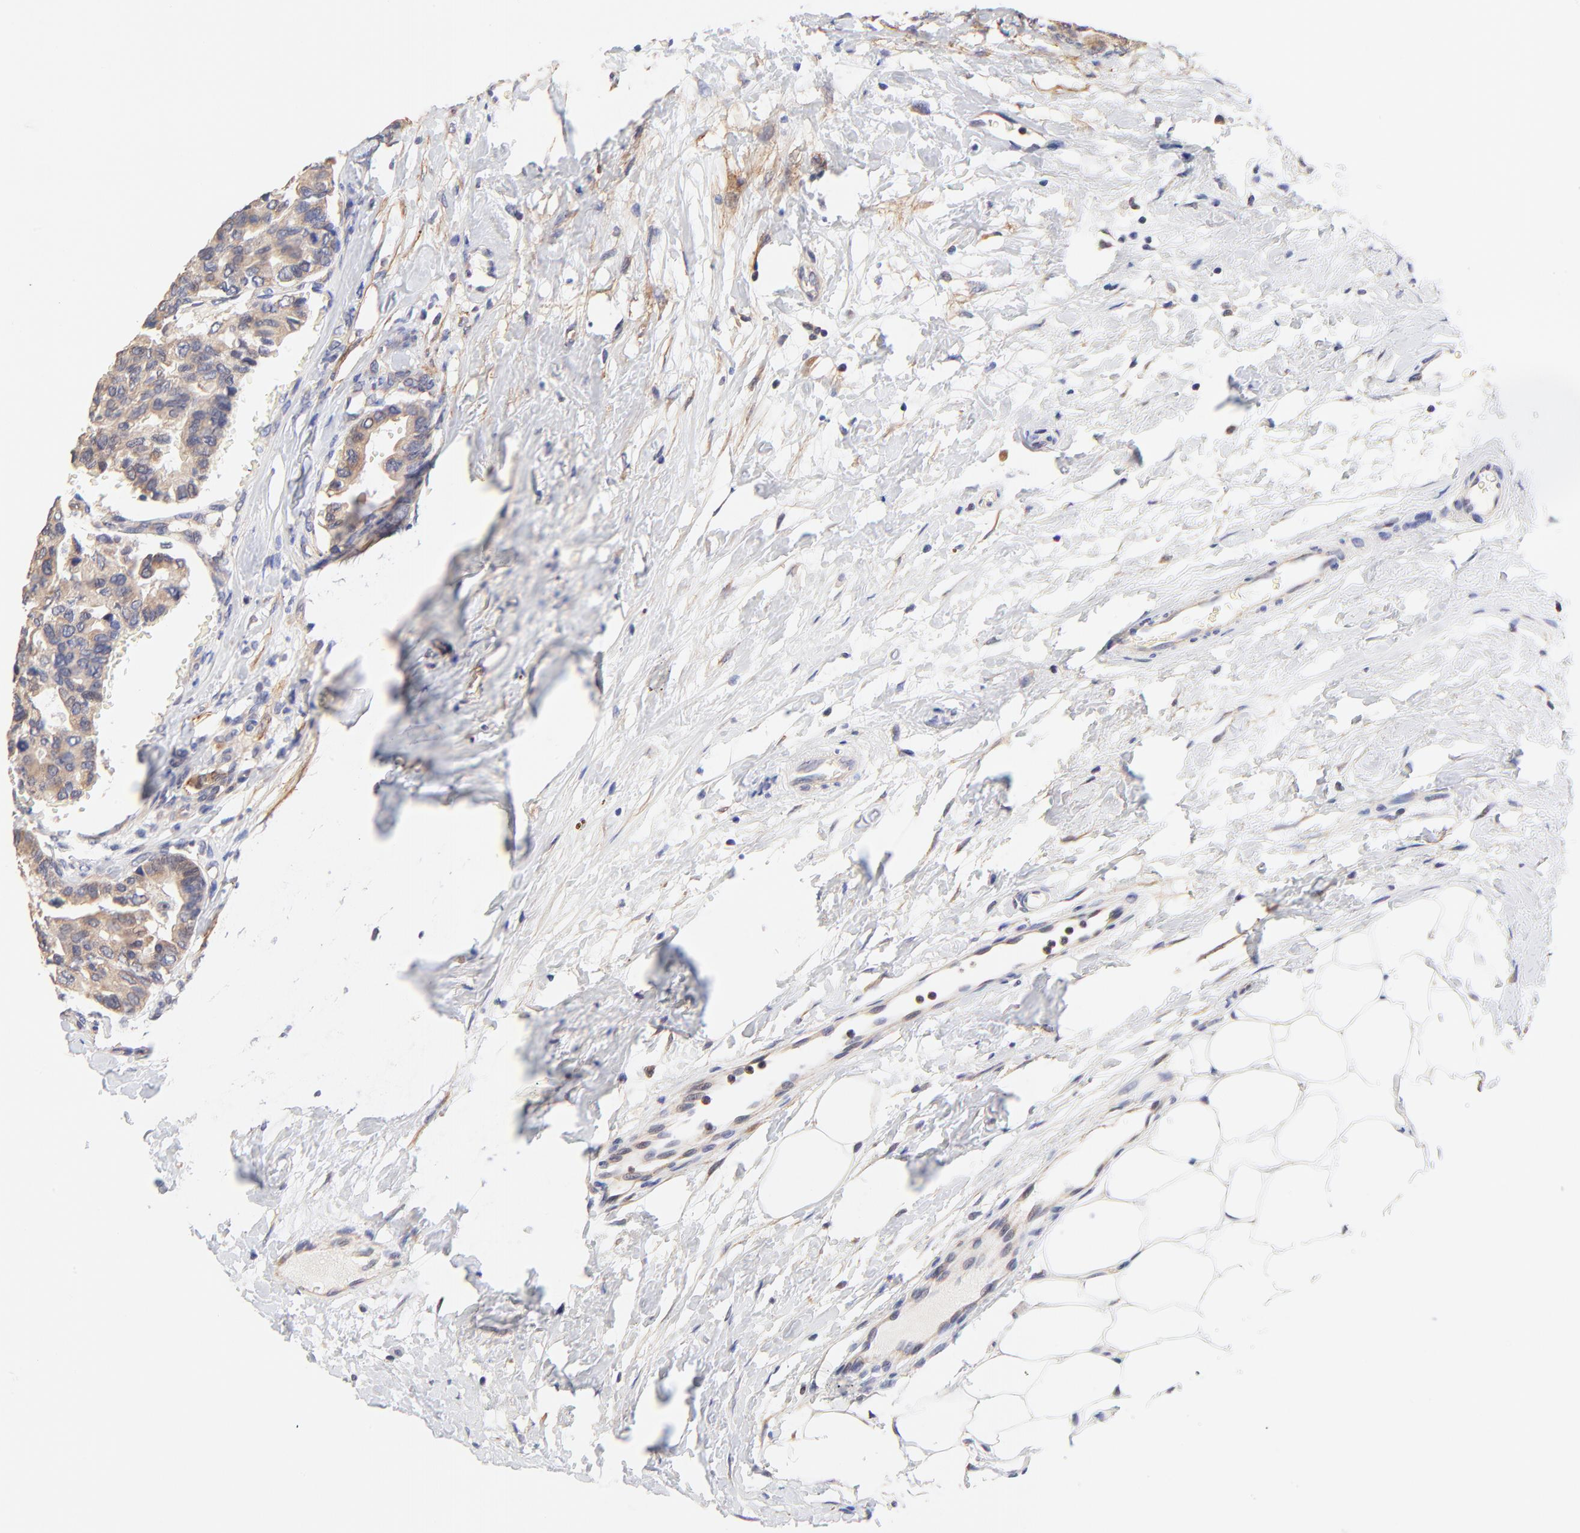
{"staining": {"intensity": "weak", "quantity": ">75%", "location": "cytoplasmic/membranous"}, "tissue": "breast cancer", "cell_type": "Tumor cells", "image_type": "cancer", "snomed": [{"axis": "morphology", "description": "Duct carcinoma"}, {"axis": "topography", "description": "Breast"}], "caption": "A brown stain labels weak cytoplasmic/membranous expression of a protein in breast cancer tumor cells.", "gene": "PTK7", "patient": {"sex": "female", "age": 69}}